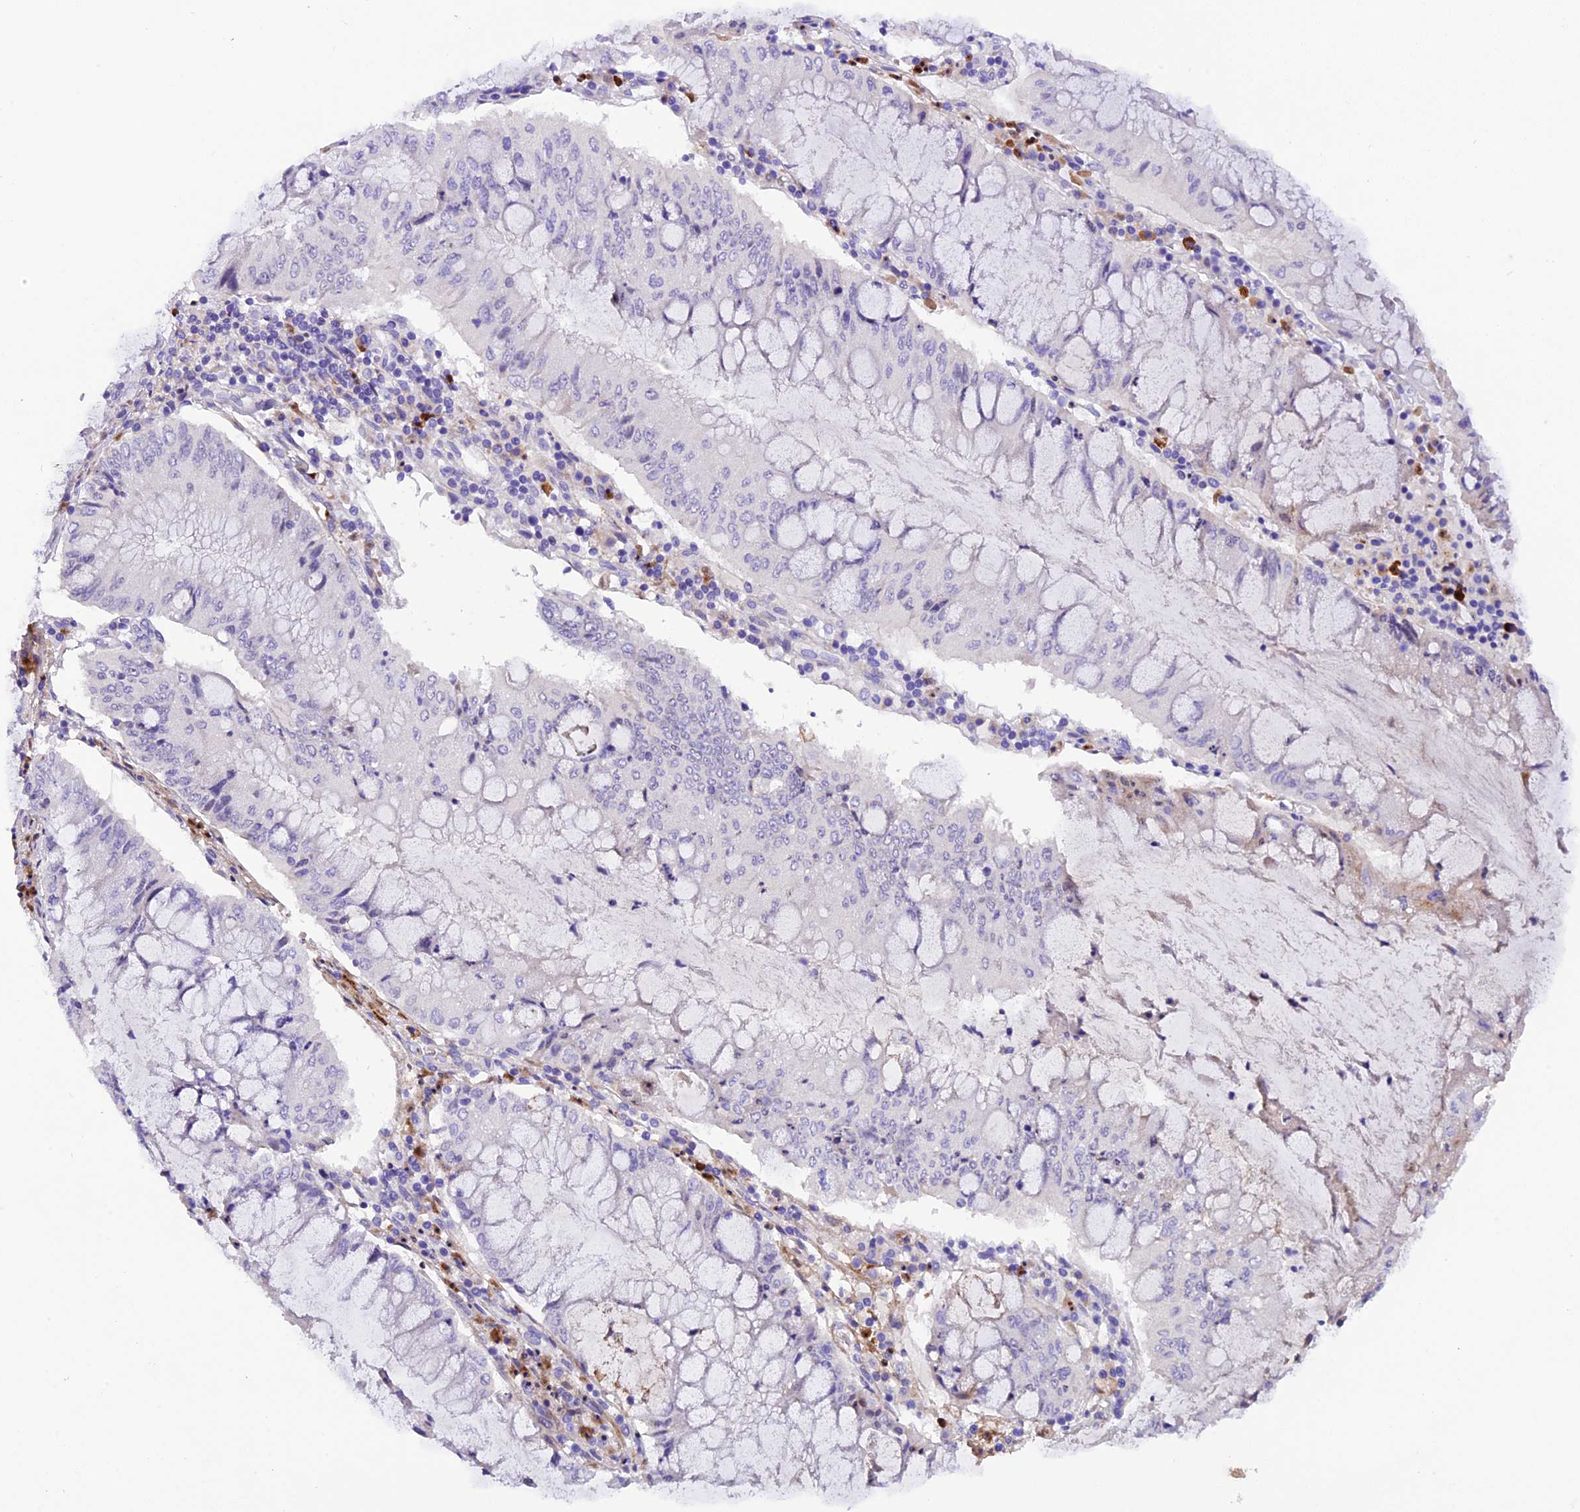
{"staining": {"intensity": "negative", "quantity": "none", "location": "none"}, "tissue": "pancreatic cancer", "cell_type": "Tumor cells", "image_type": "cancer", "snomed": [{"axis": "morphology", "description": "Adenocarcinoma, NOS"}, {"axis": "topography", "description": "Pancreas"}], "caption": "This is a image of immunohistochemistry staining of pancreatic adenocarcinoma, which shows no staining in tumor cells. Nuclei are stained in blue.", "gene": "MEX3B", "patient": {"sex": "female", "age": 50}}